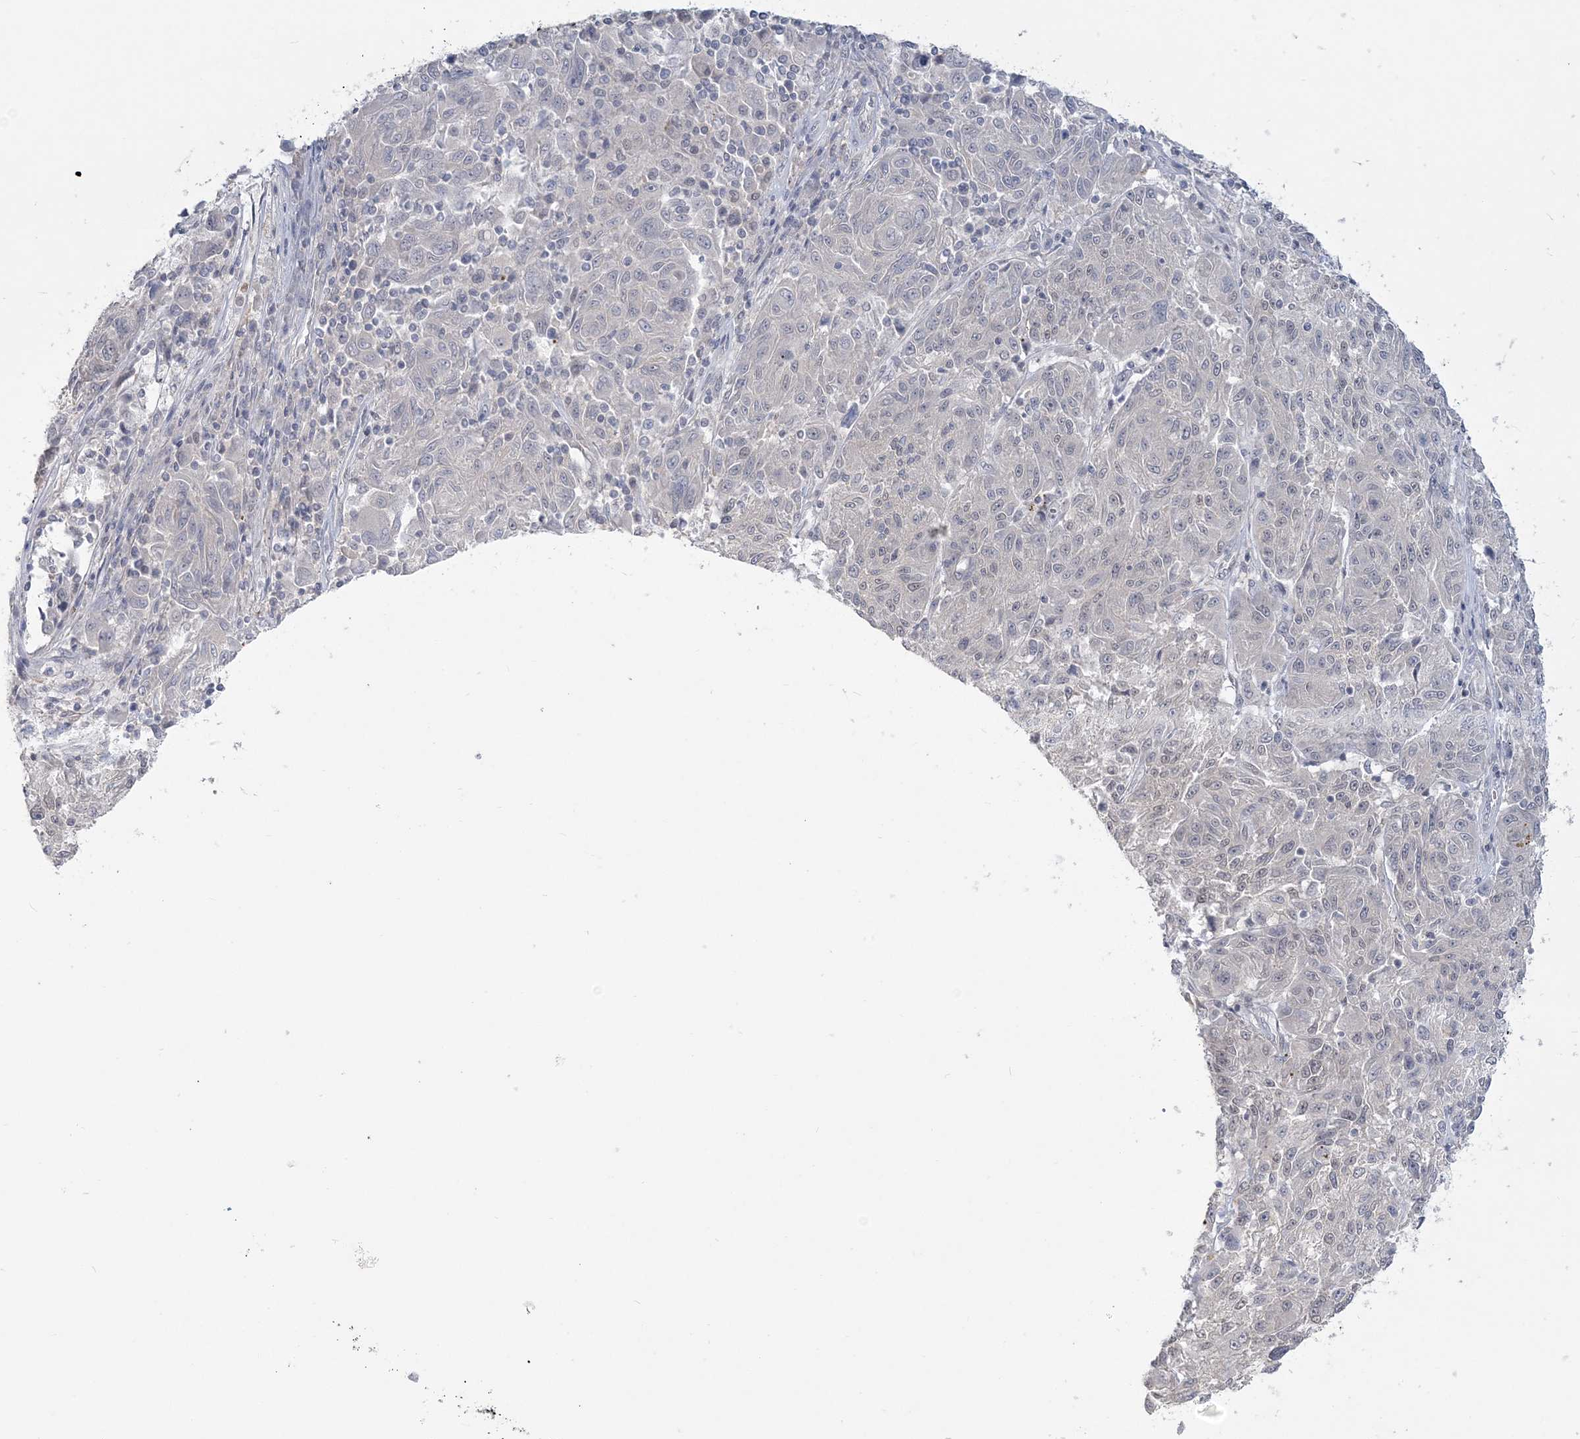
{"staining": {"intensity": "negative", "quantity": "none", "location": "none"}, "tissue": "melanoma", "cell_type": "Tumor cells", "image_type": "cancer", "snomed": [{"axis": "morphology", "description": "Malignant melanoma, NOS"}, {"axis": "topography", "description": "Skin"}], "caption": "Tumor cells are negative for brown protein staining in melanoma. Brightfield microscopy of immunohistochemistry (IHC) stained with DAB (brown) and hematoxylin (blue), captured at high magnification.", "gene": "ANKS1A", "patient": {"sex": "male", "age": 53}}